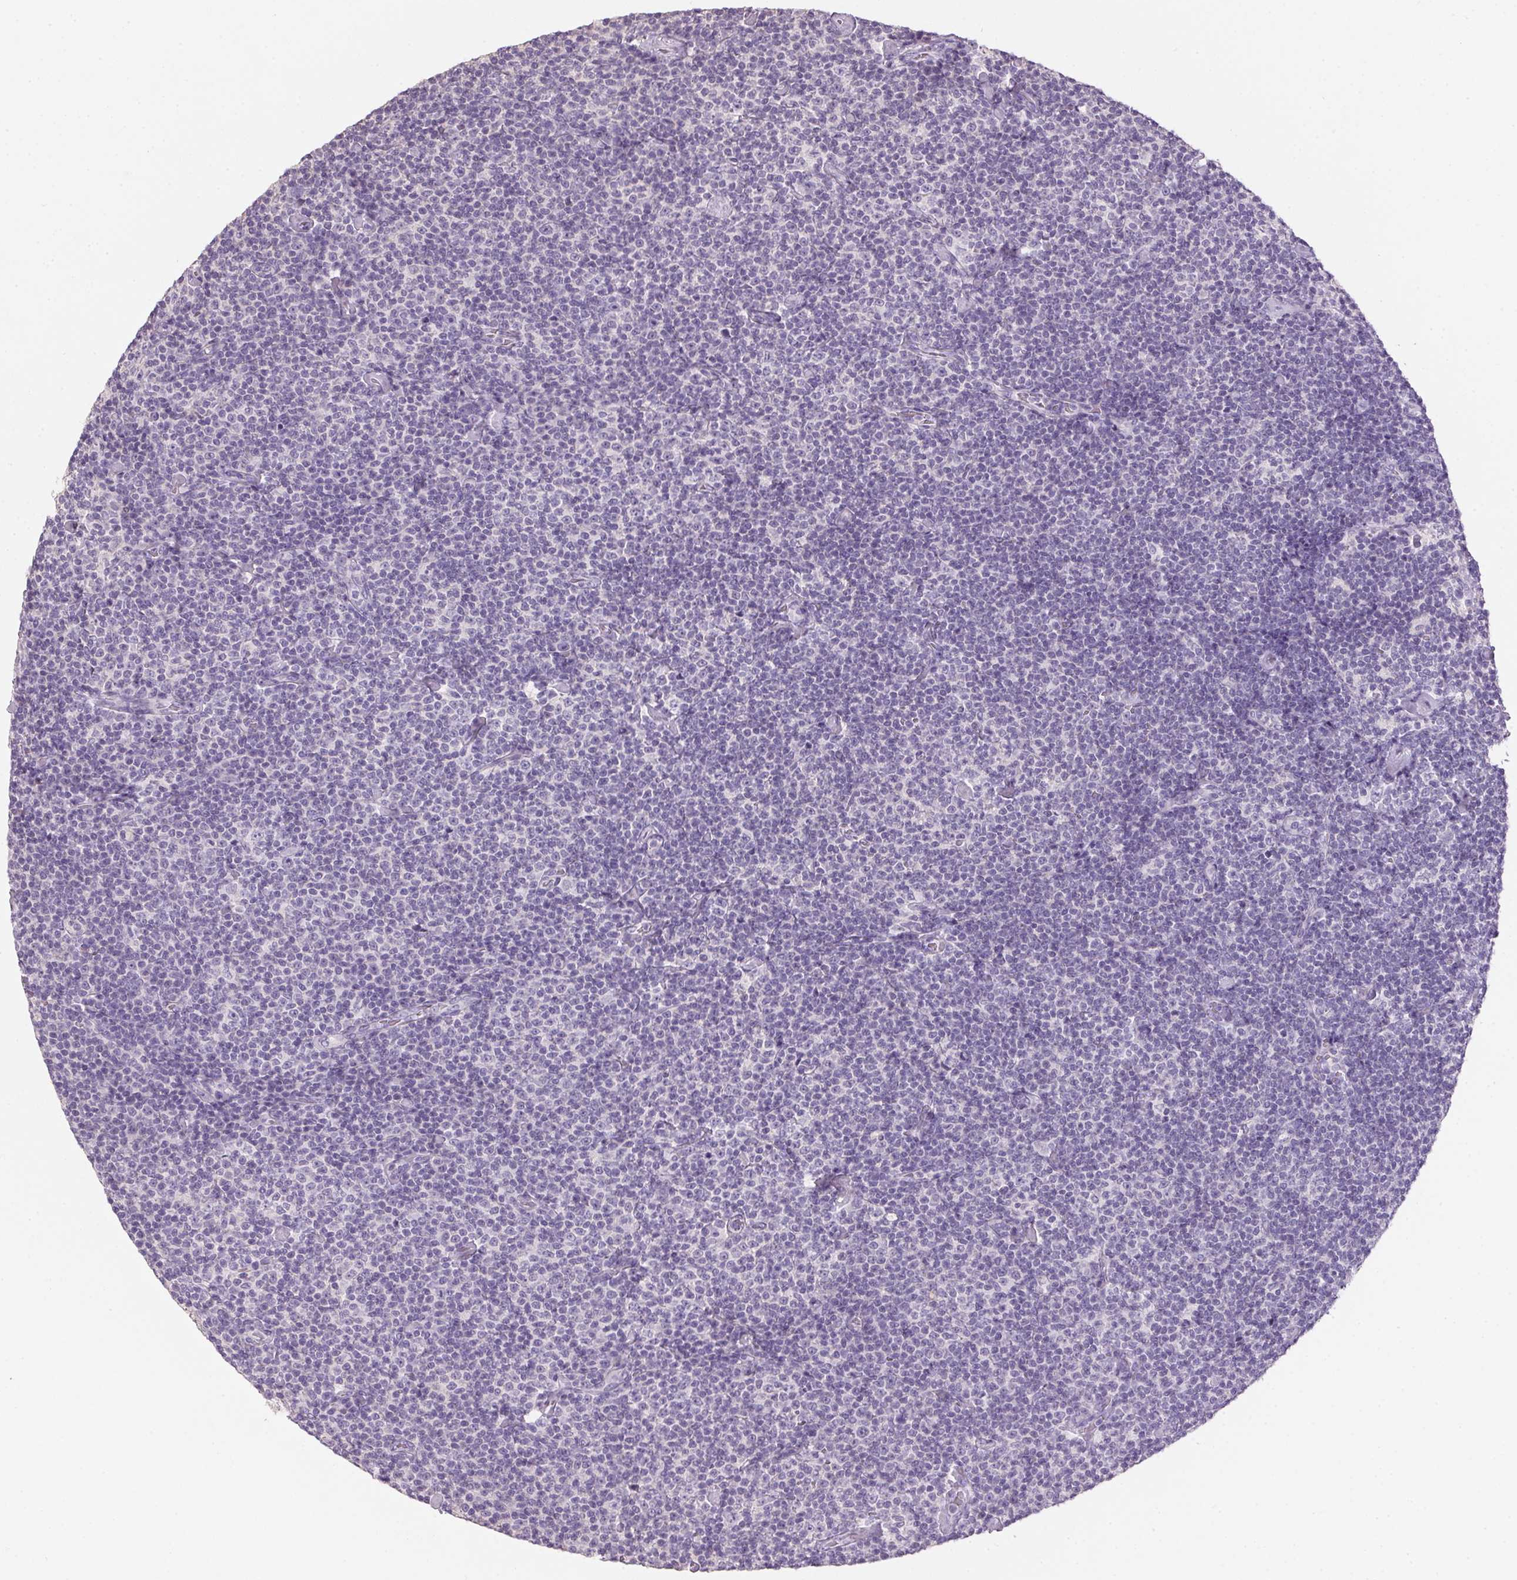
{"staining": {"intensity": "negative", "quantity": "none", "location": "none"}, "tissue": "lymphoma", "cell_type": "Tumor cells", "image_type": "cancer", "snomed": [{"axis": "morphology", "description": "Malignant lymphoma, non-Hodgkin's type, Low grade"}, {"axis": "topography", "description": "Lymph node"}], "caption": "This is an immunohistochemistry photomicrograph of human lymphoma. There is no expression in tumor cells.", "gene": "HSD17B1", "patient": {"sex": "male", "age": 81}}